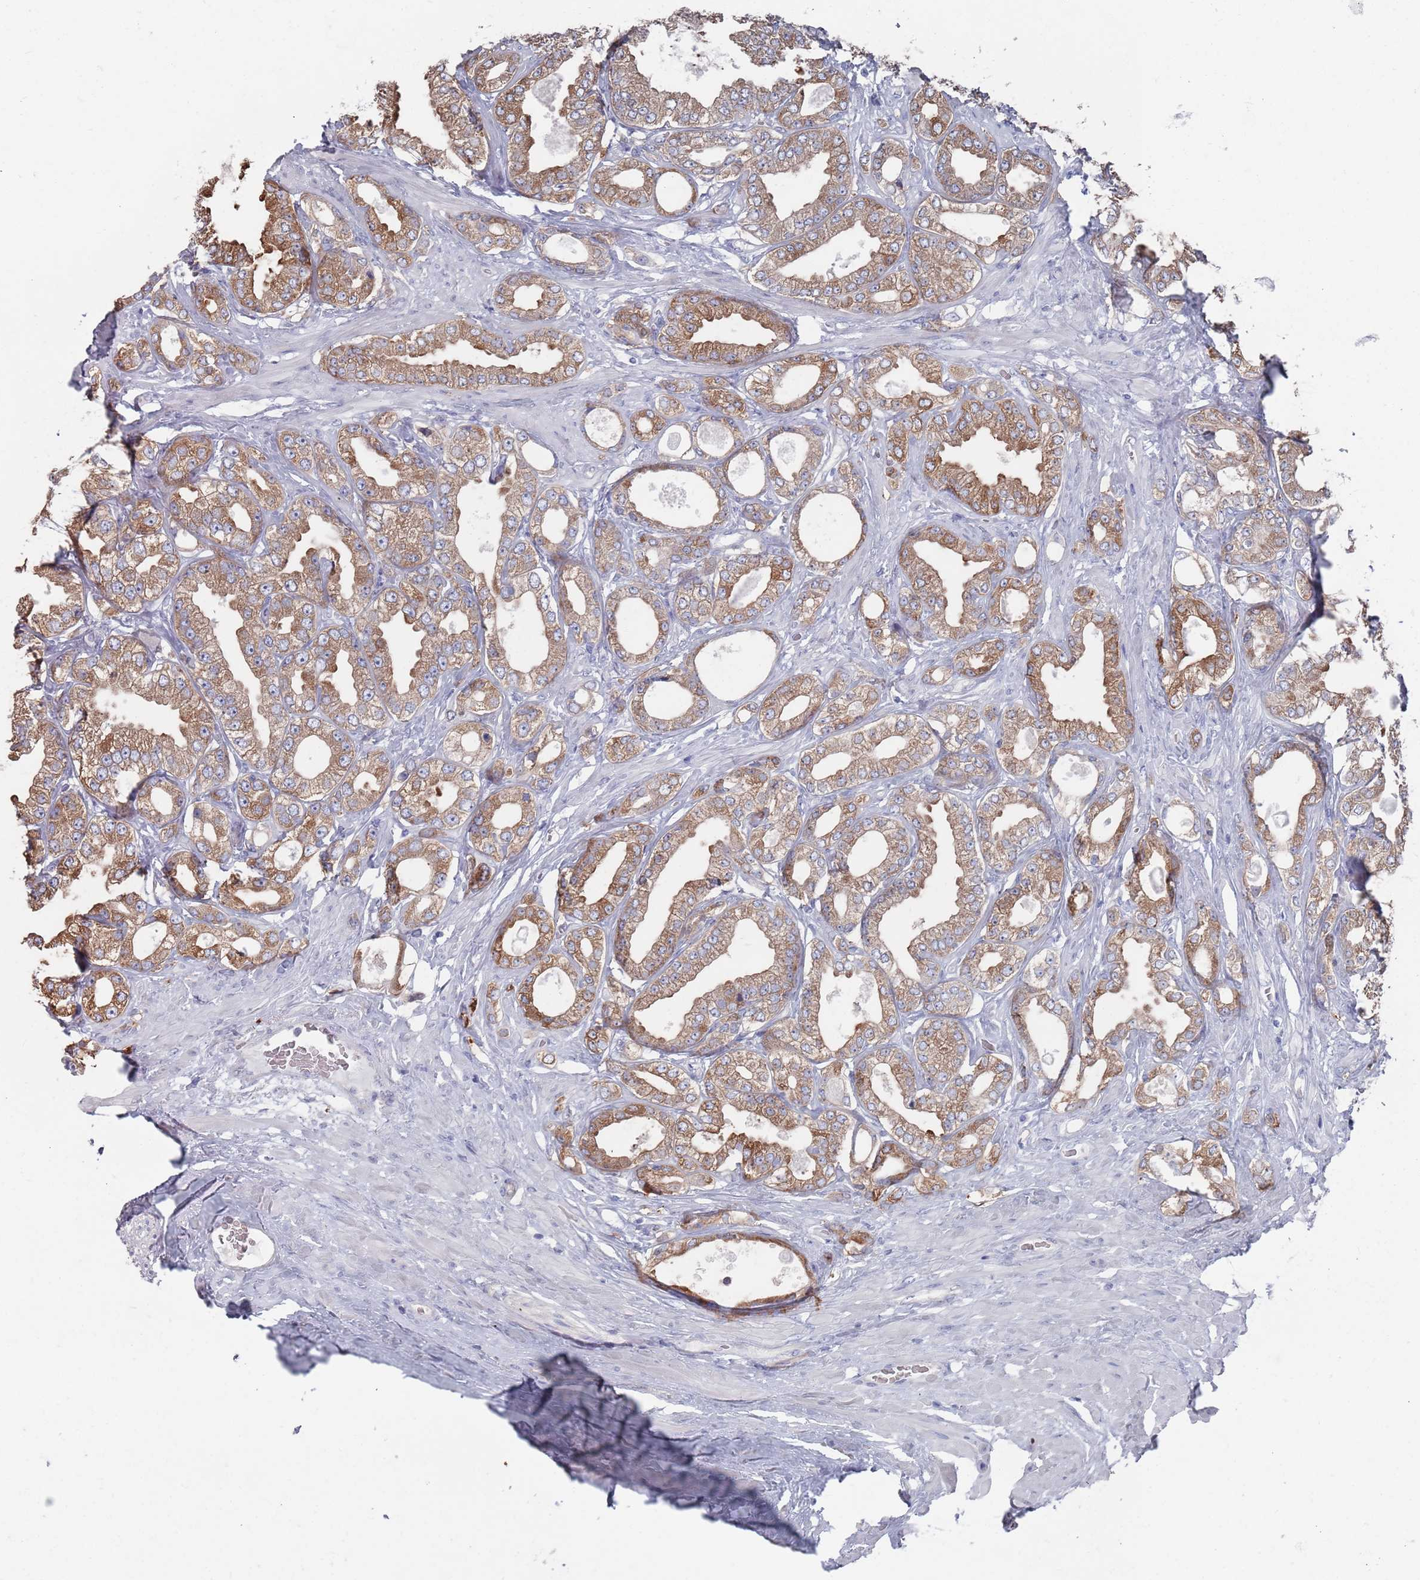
{"staining": {"intensity": "moderate", "quantity": ">75%", "location": "cytoplasmic/membranous"}, "tissue": "prostate cancer", "cell_type": "Tumor cells", "image_type": "cancer", "snomed": [{"axis": "morphology", "description": "Adenocarcinoma, Low grade"}, {"axis": "topography", "description": "Prostate"}], "caption": "Tumor cells exhibit moderate cytoplasmic/membranous positivity in approximately >75% of cells in prostate adenocarcinoma (low-grade). The protein of interest is shown in brown color, while the nuclei are stained blue.", "gene": "TMCO3", "patient": {"sex": "male", "age": 63}}